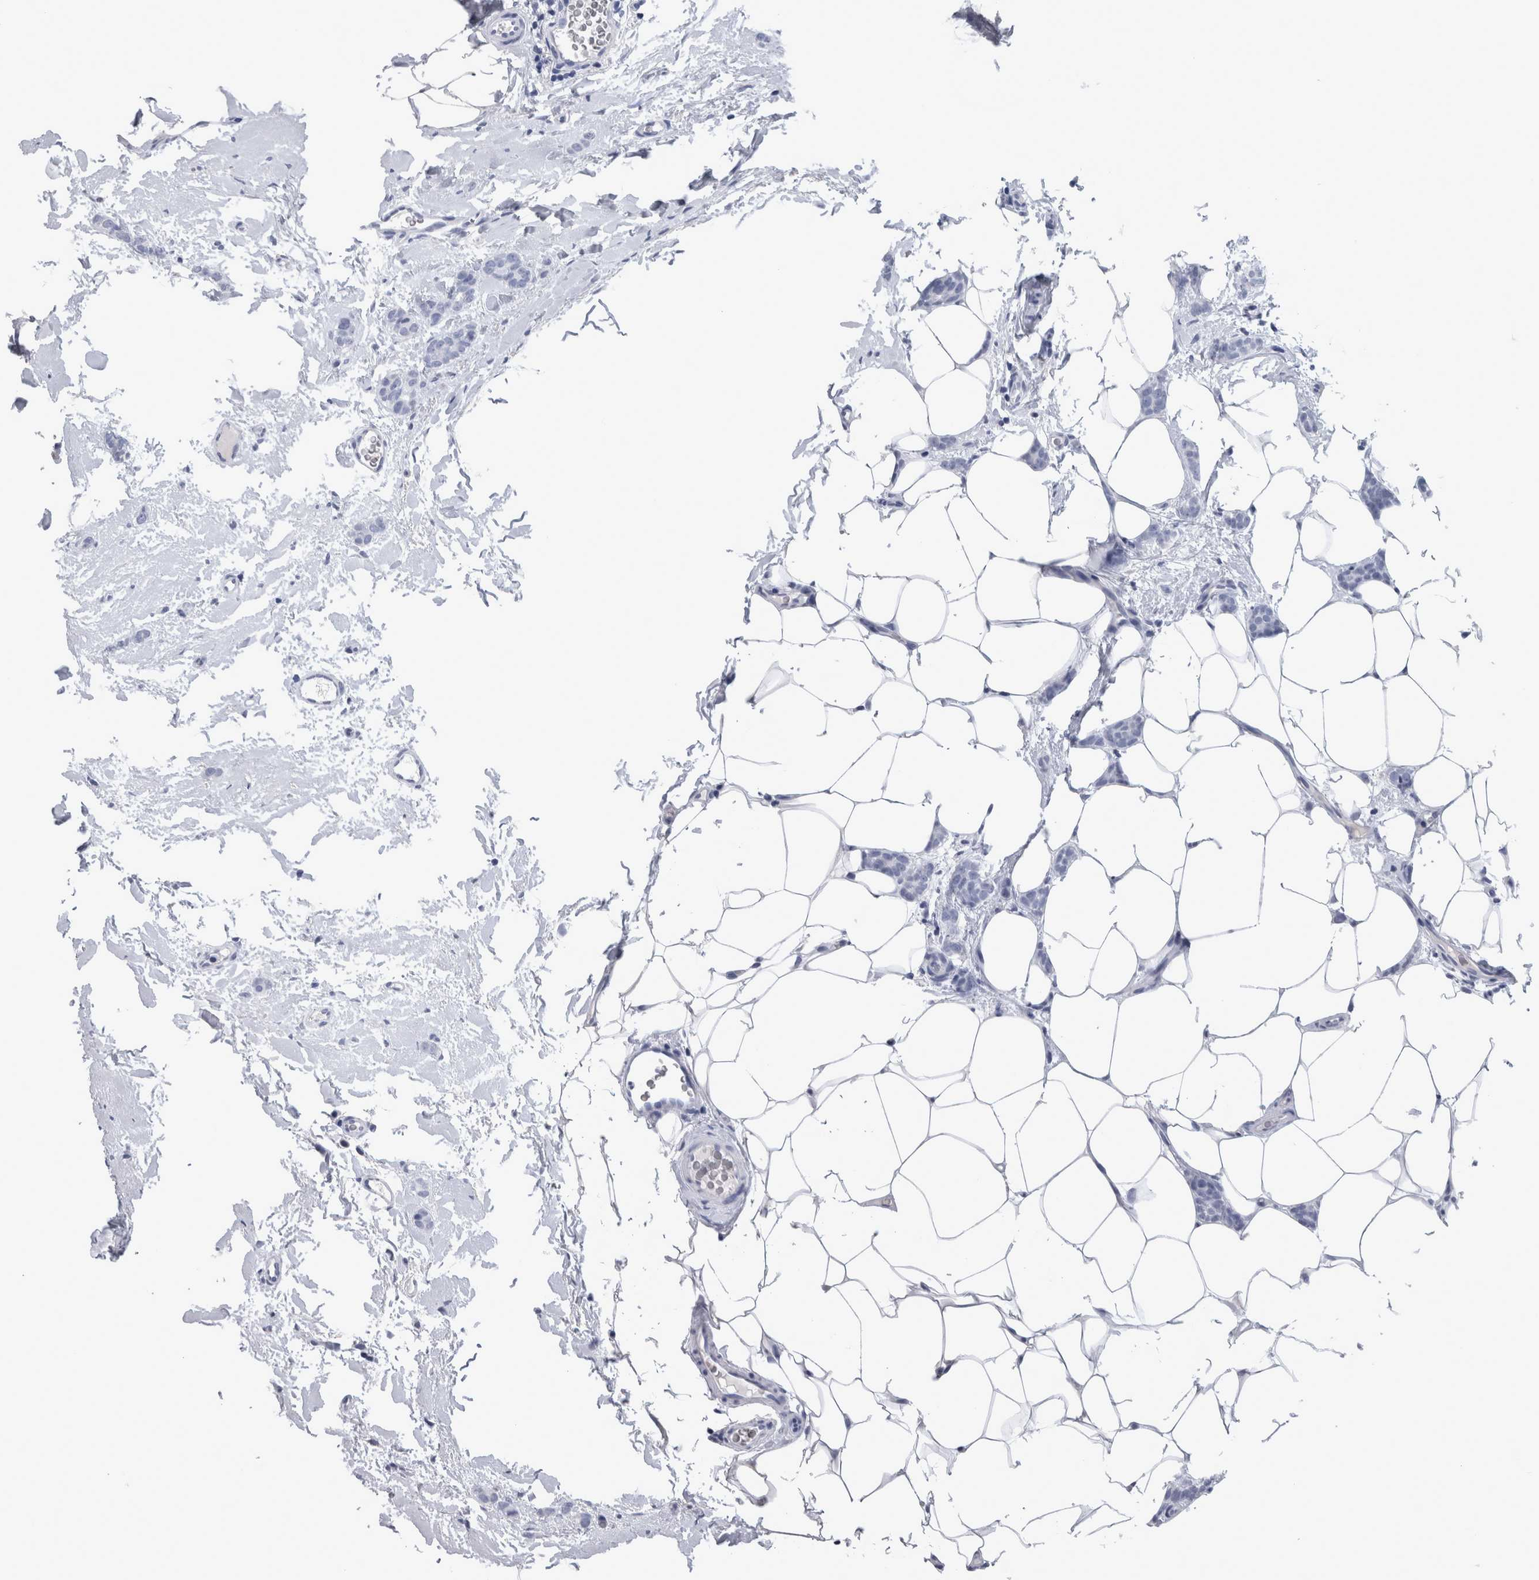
{"staining": {"intensity": "negative", "quantity": "none", "location": "none"}, "tissue": "breast cancer", "cell_type": "Tumor cells", "image_type": "cancer", "snomed": [{"axis": "morphology", "description": "Lobular carcinoma"}, {"axis": "topography", "description": "Skin"}, {"axis": "topography", "description": "Breast"}], "caption": "Protein analysis of breast lobular carcinoma exhibits no significant positivity in tumor cells.", "gene": "CA8", "patient": {"sex": "female", "age": 46}}